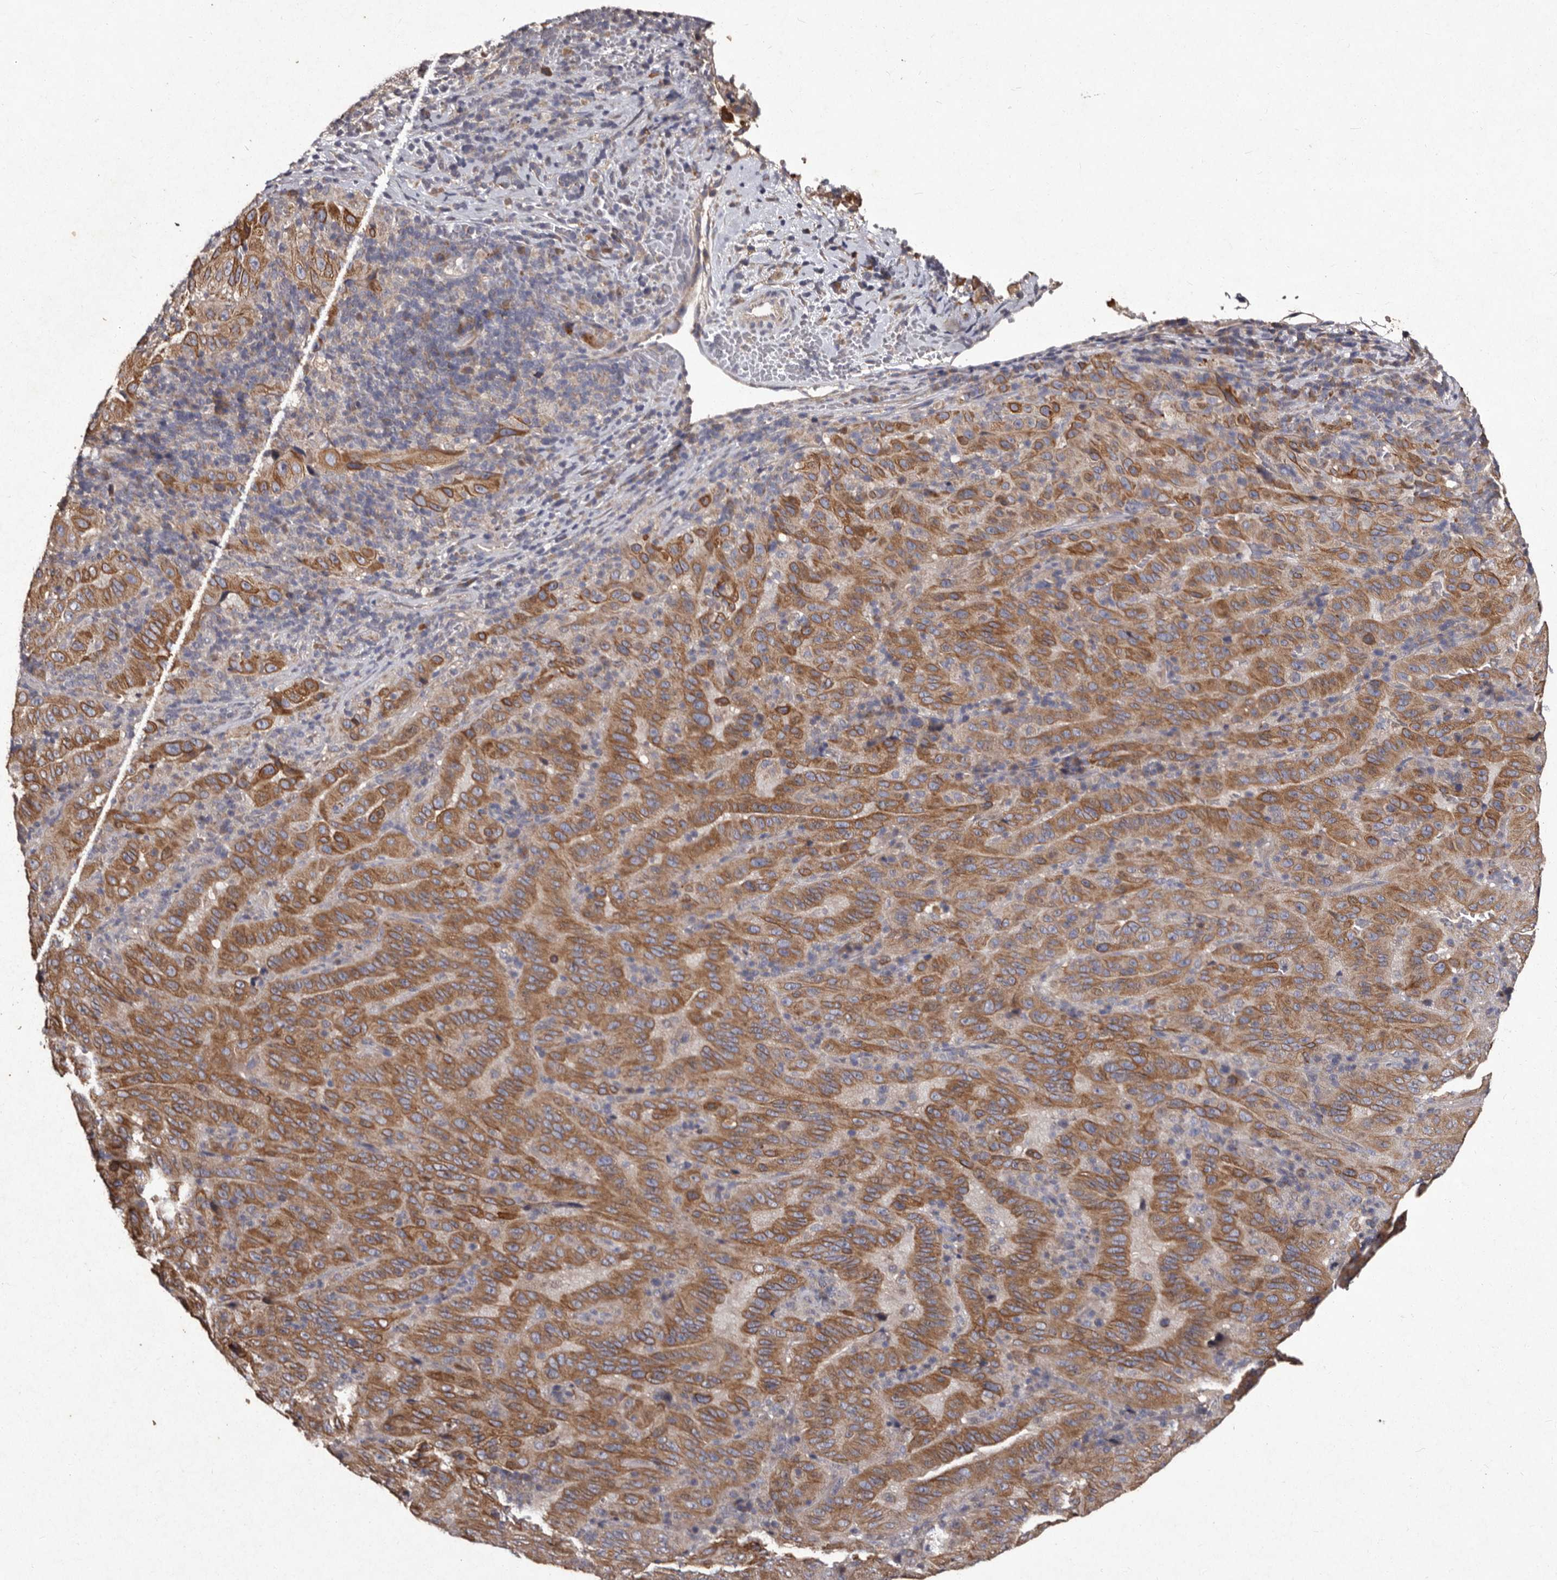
{"staining": {"intensity": "moderate", "quantity": ">75%", "location": "cytoplasmic/membranous"}, "tissue": "pancreatic cancer", "cell_type": "Tumor cells", "image_type": "cancer", "snomed": [{"axis": "morphology", "description": "Adenocarcinoma, NOS"}, {"axis": "topography", "description": "Pancreas"}], "caption": "Immunohistochemistry (IHC) of human pancreatic adenocarcinoma shows medium levels of moderate cytoplasmic/membranous staining in about >75% of tumor cells.", "gene": "TFB1M", "patient": {"sex": "male", "age": 63}}